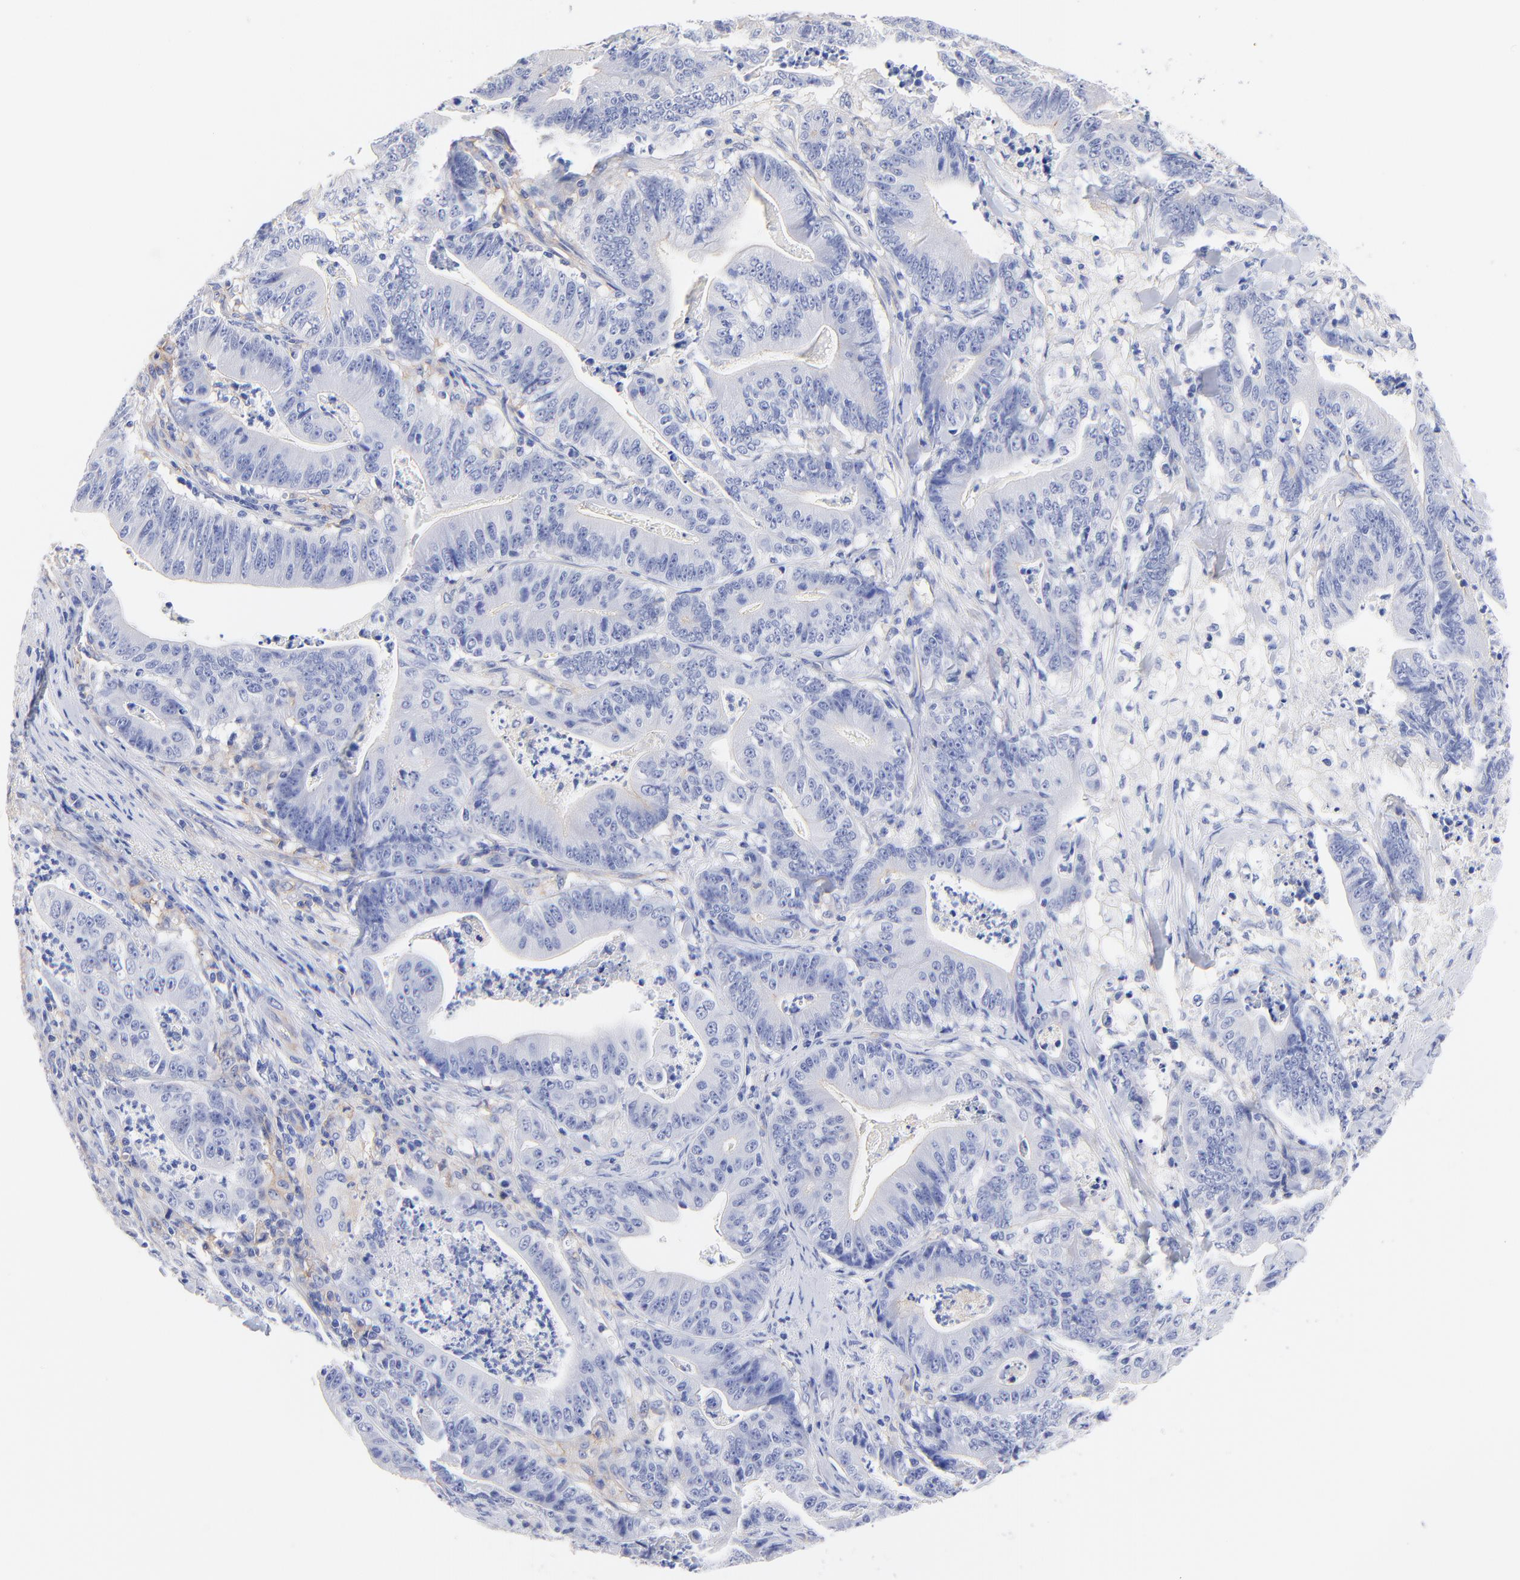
{"staining": {"intensity": "negative", "quantity": "none", "location": "none"}, "tissue": "stomach cancer", "cell_type": "Tumor cells", "image_type": "cancer", "snomed": [{"axis": "morphology", "description": "Adenocarcinoma, NOS"}, {"axis": "topography", "description": "Stomach, lower"}], "caption": "There is no significant expression in tumor cells of stomach cancer. The staining was performed using DAB to visualize the protein expression in brown, while the nuclei were stained in blue with hematoxylin (Magnification: 20x).", "gene": "SLC44A2", "patient": {"sex": "female", "age": 86}}